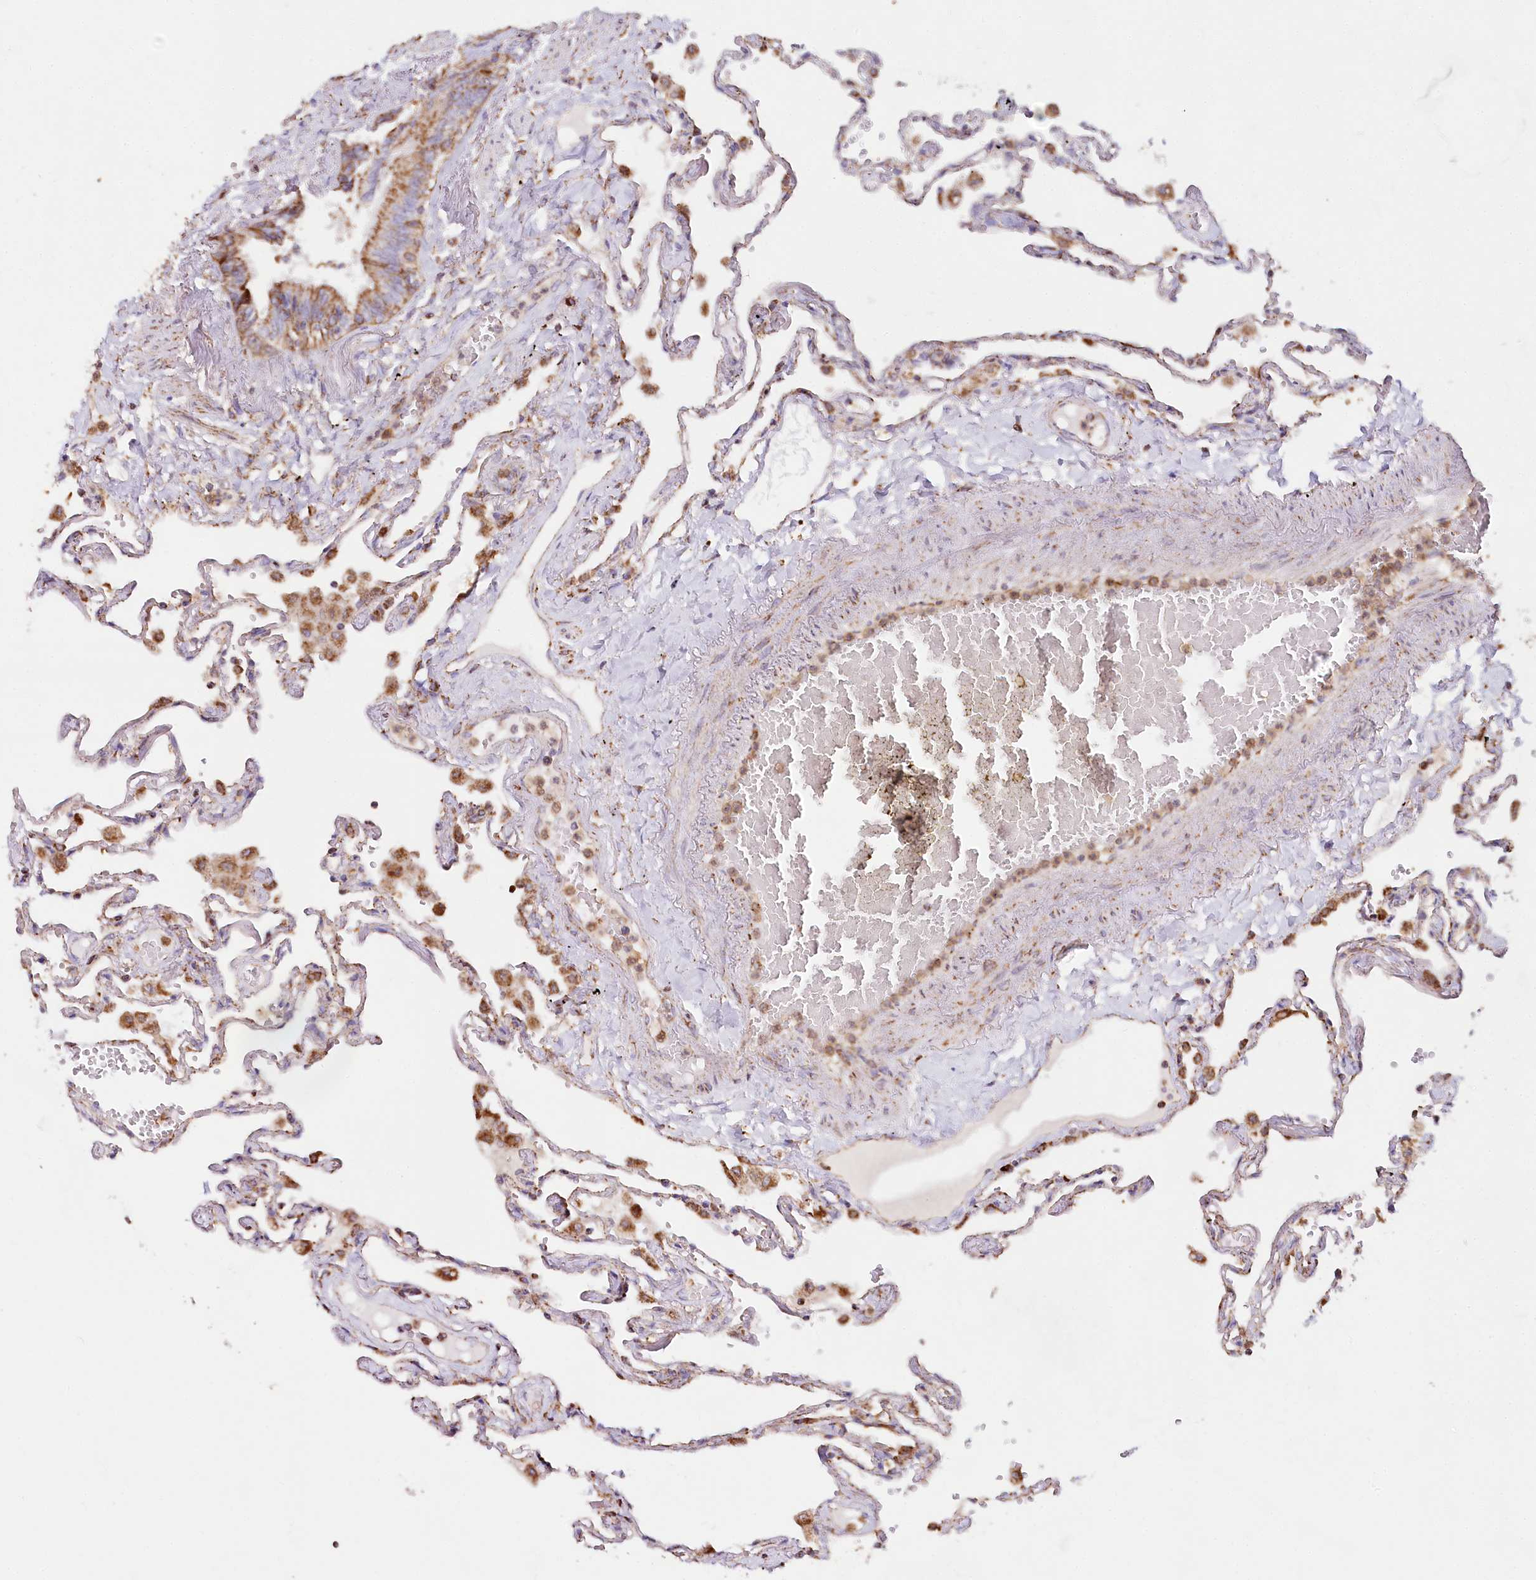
{"staining": {"intensity": "moderate", "quantity": "25%-75%", "location": "cytoplasmic/membranous"}, "tissue": "lung", "cell_type": "Alveolar cells", "image_type": "normal", "snomed": [{"axis": "morphology", "description": "Normal tissue, NOS"}, {"axis": "topography", "description": "Lung"}], "caption": "High-power microscopy captured an IHC micrograph of benign lung, revealing moderate cytoplasmic/membranous staining in about 25%-75% of alveolar cells.", "gene": "TASOR2", "patient": {"sex": "female", "age": 67}}